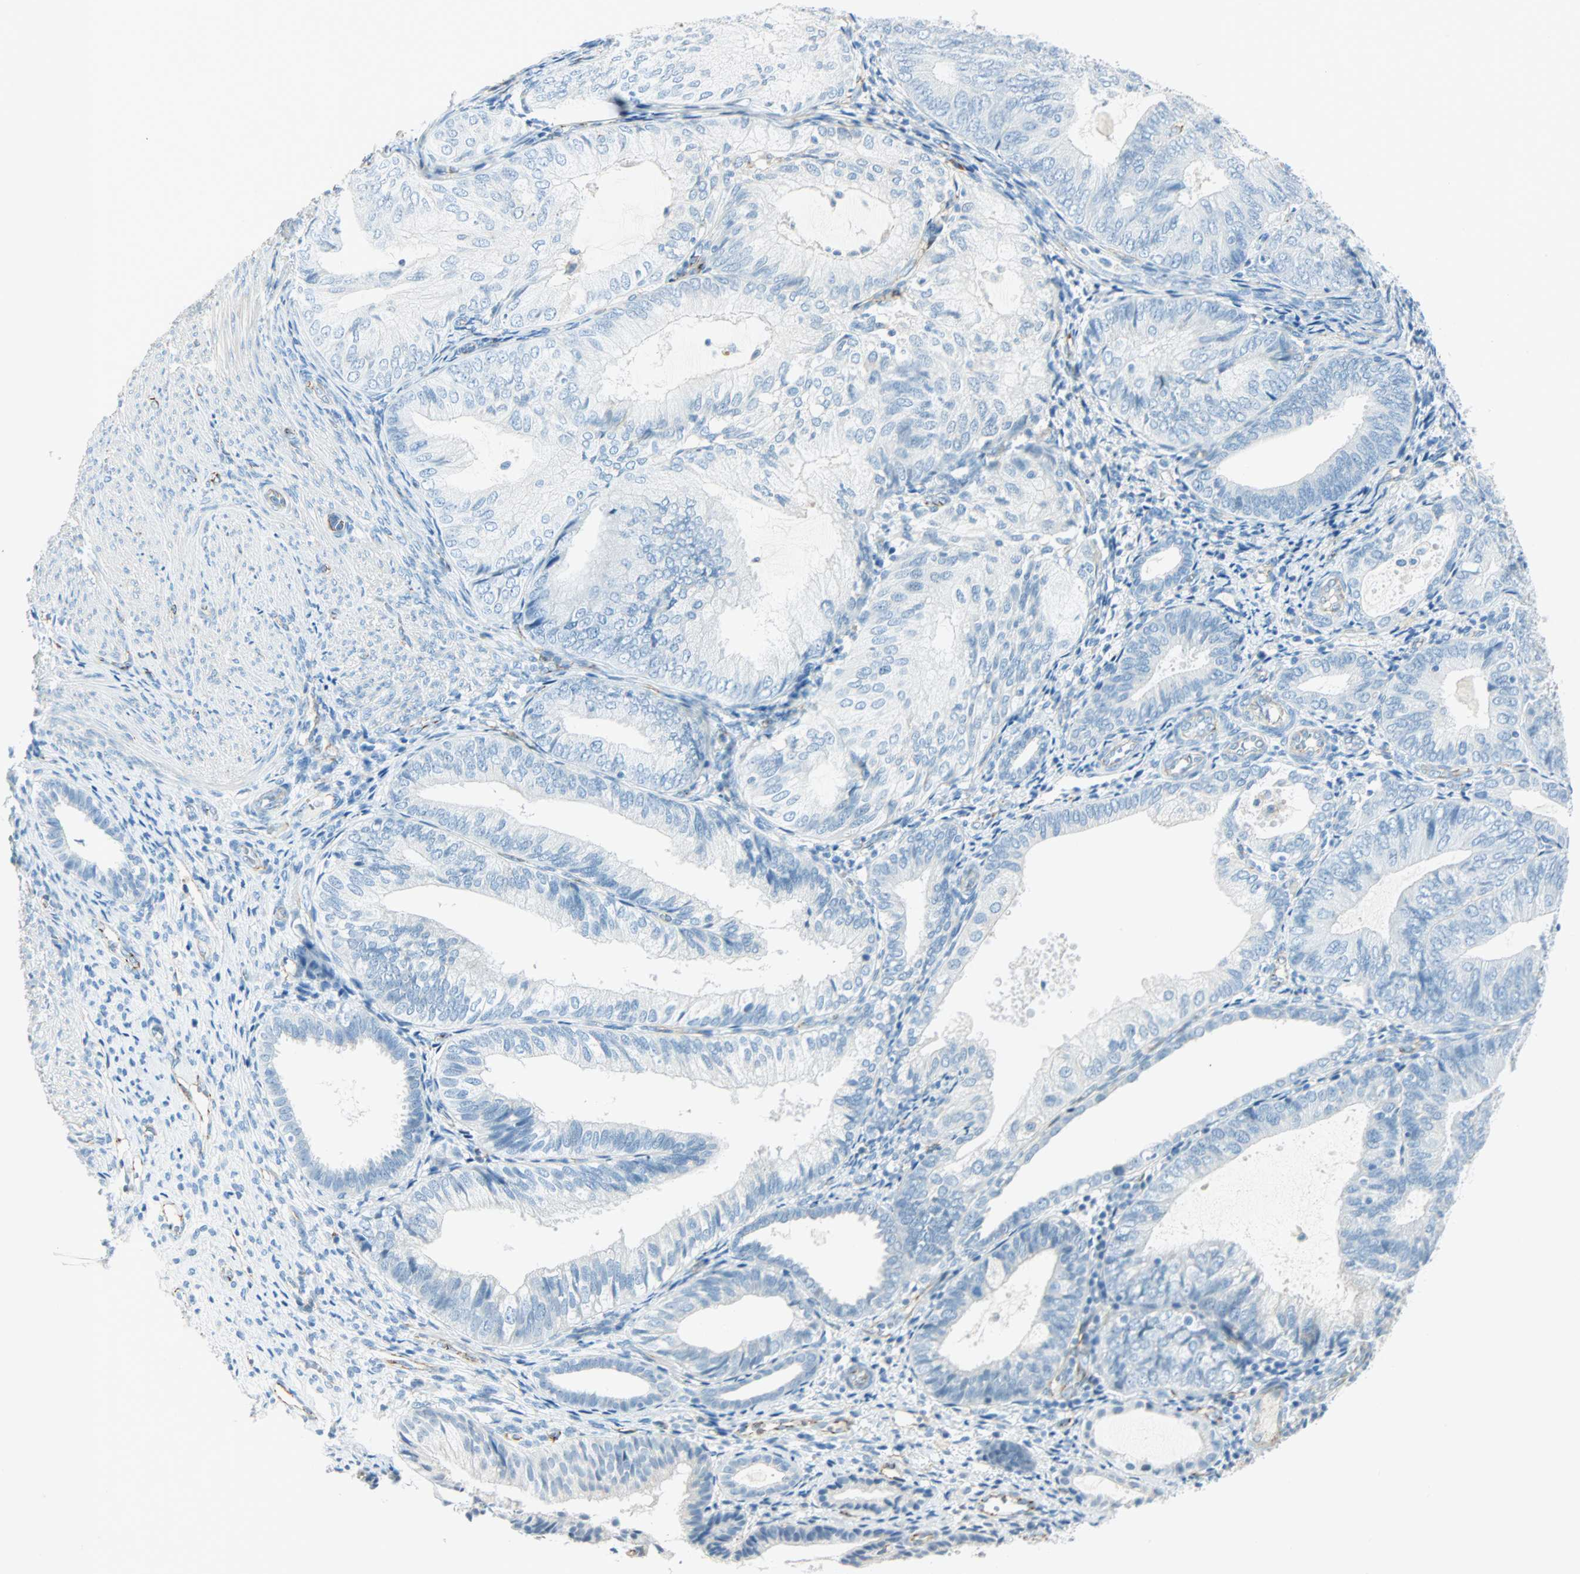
{"staining": {"intensity": "weak", "quantity": "<25%", "location": "cytoplasmic/membranous"}, "tissue": "endometrial cancer", "cell_type": "Tumor cells", "image_type": "cancer", "snomed": [{"axis": "morphology", "description": "Adenocarcinoma, NOS"}, {"axis": "topography", "description": "Endometrium"}], "caption": "Immunohistochemistry (IHC) histopathology image of neoplastic tissue: endometrial cancer stained with DAB (3,3'-diaminobenzidine) demonstrates no significant protein staining in tumor cells.", "gene": "VPS9D1", "patient": {"sex": "female", "age": 81}}